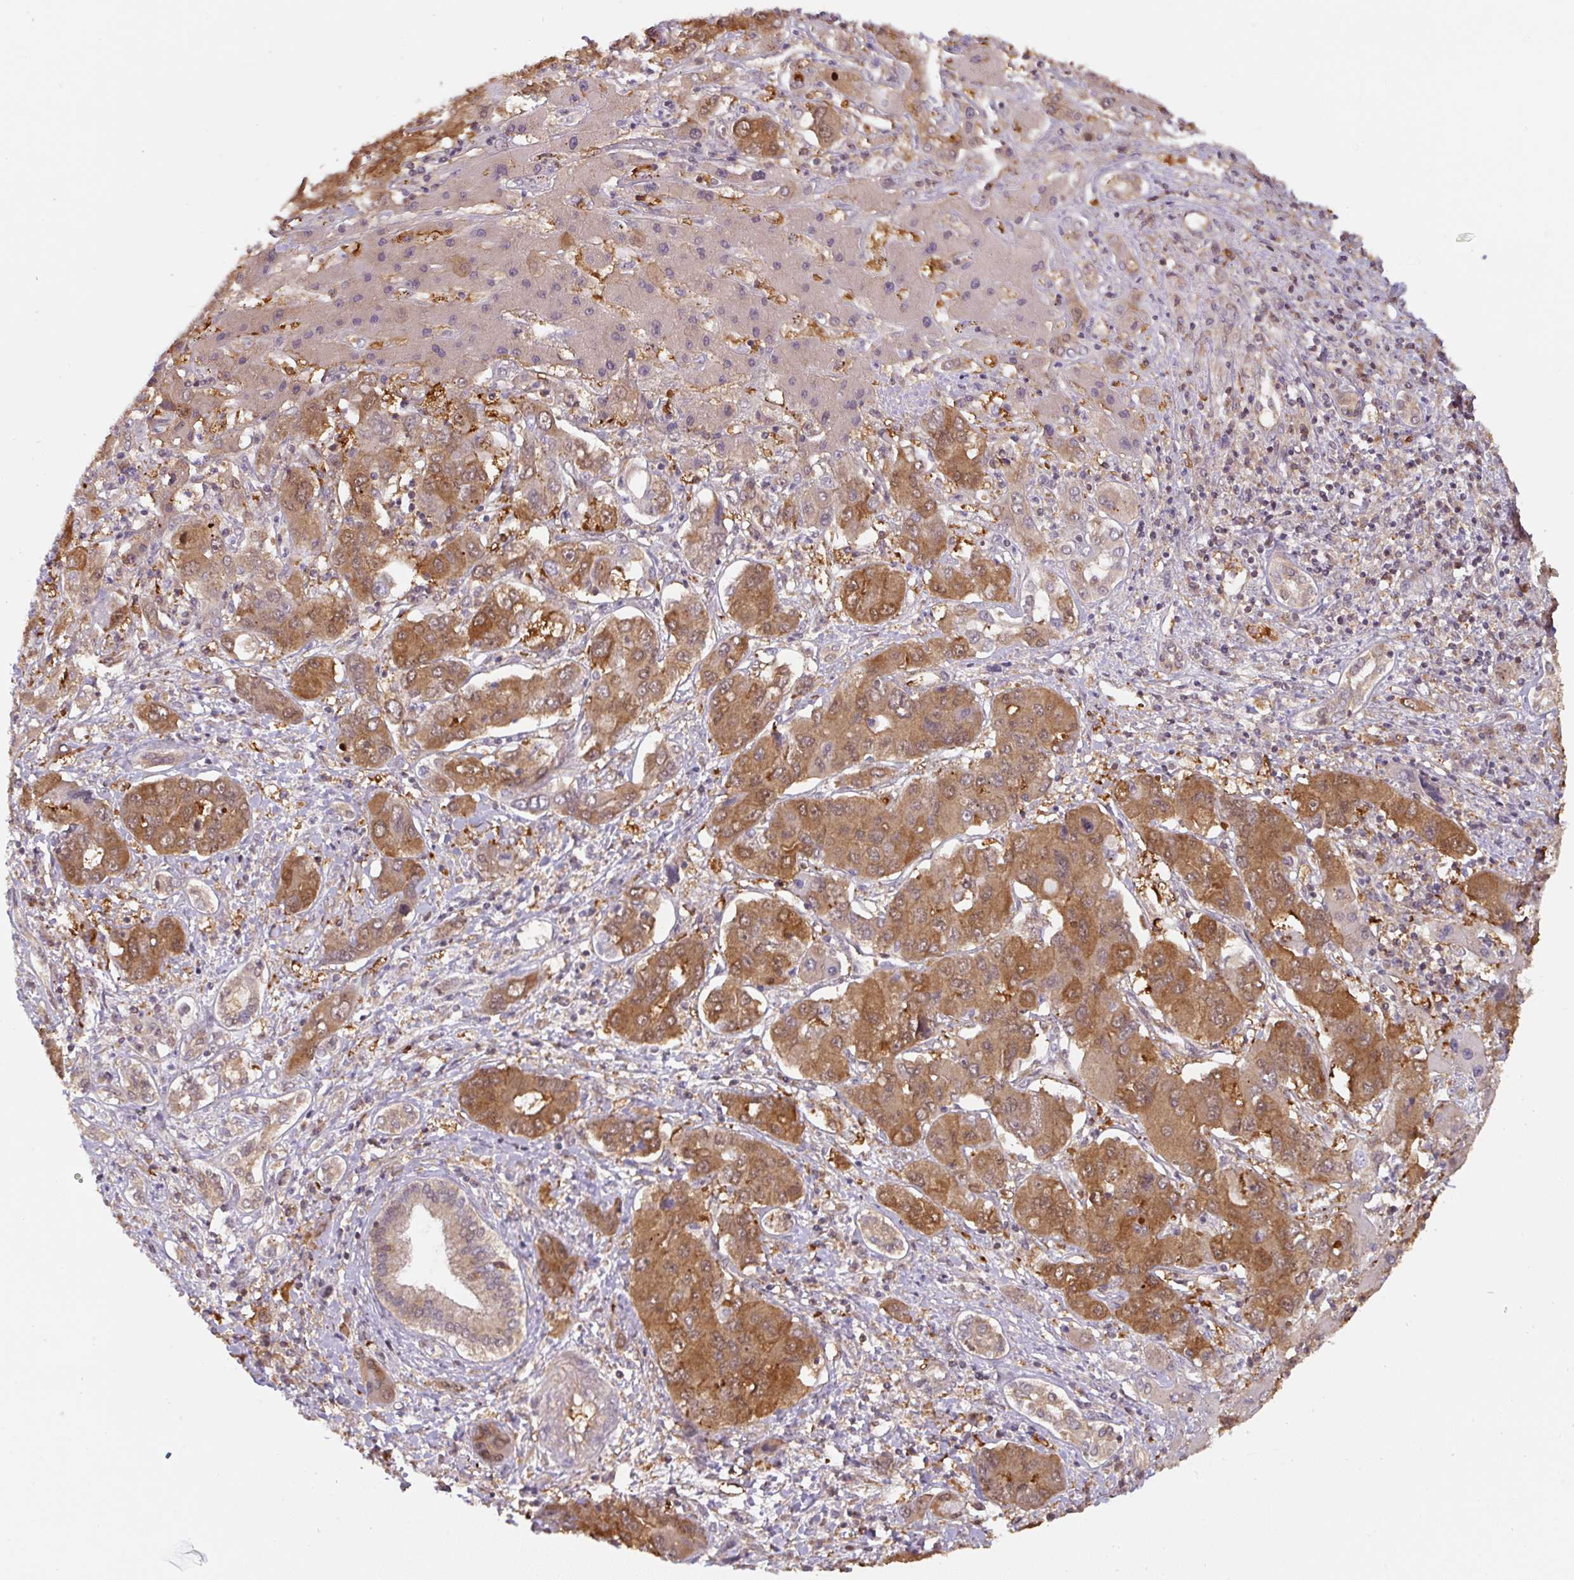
{"staining": {"intensity": "strong", "quantity": ">75%", "location": "cytoplasmic/membranous"}, "tissue": "liver cancer", "cell_type": "Tumor cells", "image_type": "cancer", "snomed": [{"axis": "morphology", "description": "Cholangiocarcinoma"}, {"axis": "topography", "description": "Liver"}], "caption": "Immunohistochemistry (IHC) histopathology image of human liver cholangiocarcinoma stained for a protein (brown), which exhibits high levels of strong cytoplasmic/membranous positivity in approximately >75% of tumor cells.", "gene": "ST13", "patient": {"sex": "male", "age": 67}}